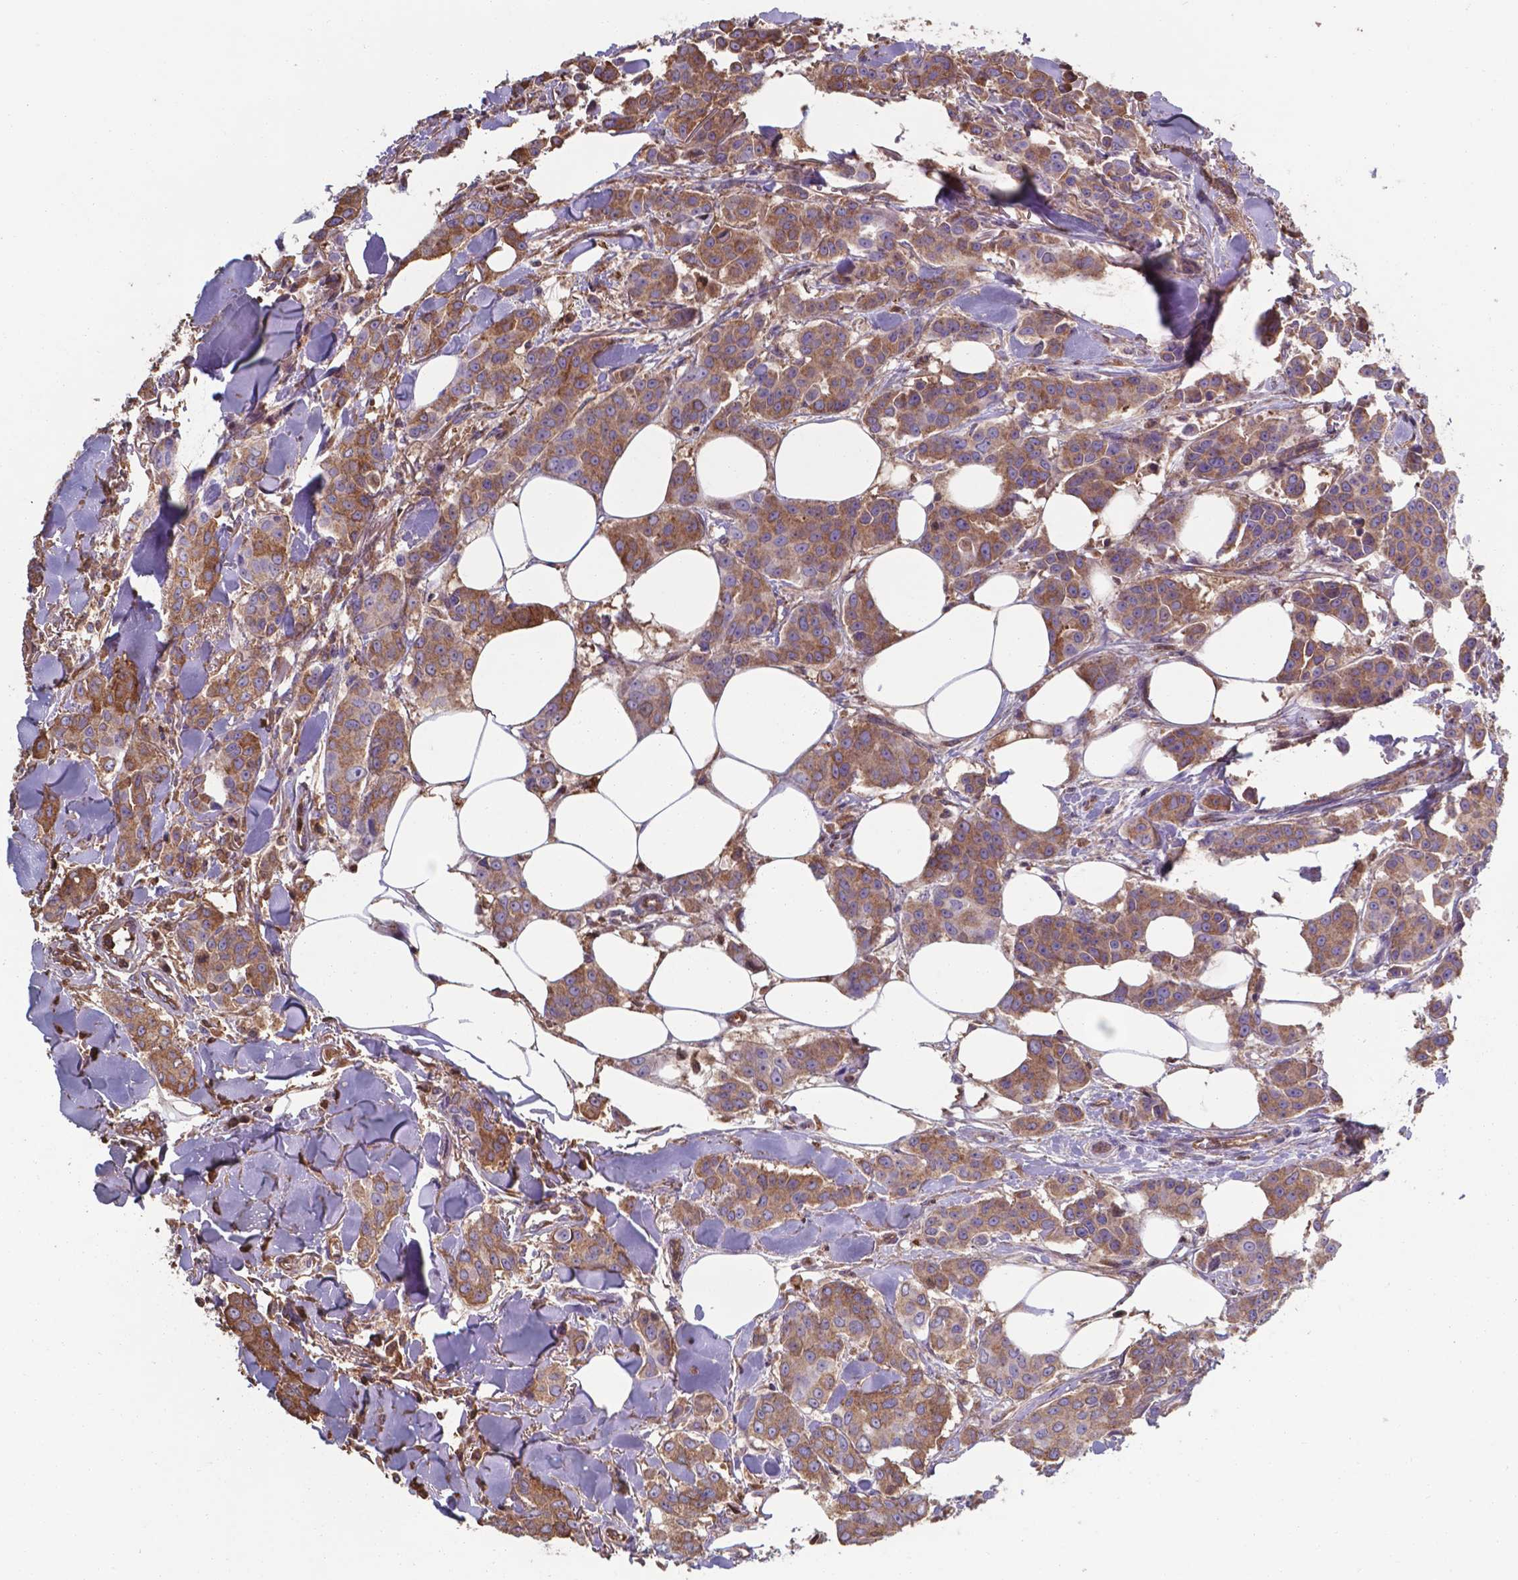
{"staining": {"intensity": "moderate", "quantity": ">75%", "location": "cytoplasmic/membranous"}, "tissue": "breast cancer", "cell_type": "Tumor cells", "image_type": "cancer", "snomed": [{"axis": "morphology", "description": "Duct carcinoma"}, {"axis": "topography", "description": "Breast"}], "caption": "Immunohistochemistry (IHC) of invasive ductal carcinoma (breast) displays medium levels of moderate cytoplasmic/membranous expression in about >75% of tumor cells.", "gene": "SERPINA1", "patient": {"sex": "female", "age": 94}}